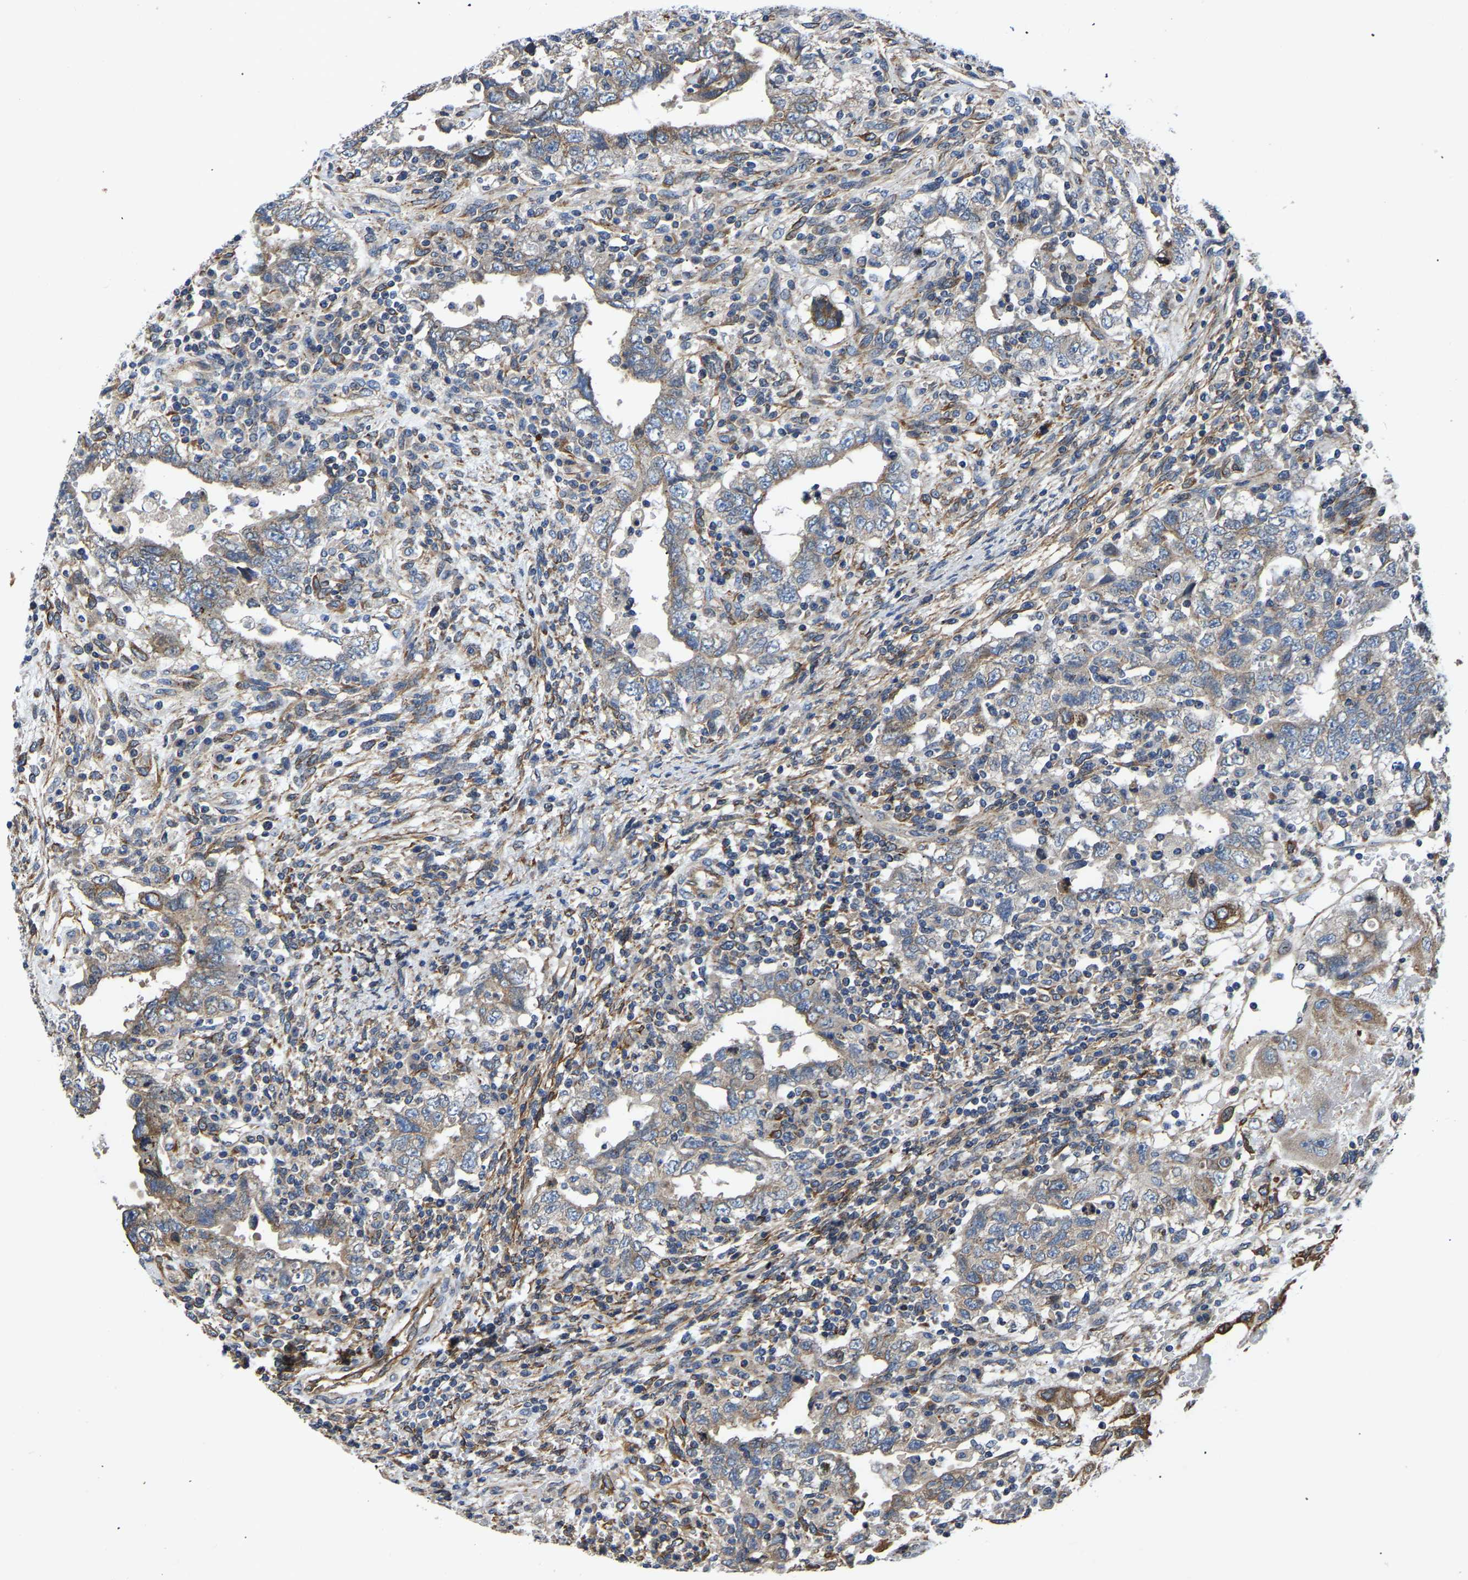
{"staining": {"intensity": "moderate", "quantity": ">75%", "location": "cytoplasmic/membranous"}, "tissue": "testis cancer", "cell_type": "Tumor cells", "image_type": "cancer", "snomed": [{"axis": "morphology", "description": "Carcinoma, Embryonal, NOS"}, {"axis": "topography", "description": "Testis"}], "caption": "There is medium levels of moderate cytoplasmic/membranous expression in tumor cells of testis cancer (embryonal carcinoma), as demonstrated by immunohistochemical staining (brown color).", "gene": "ARL6IP5", "patient": {"sex": "male", "age": 26}}